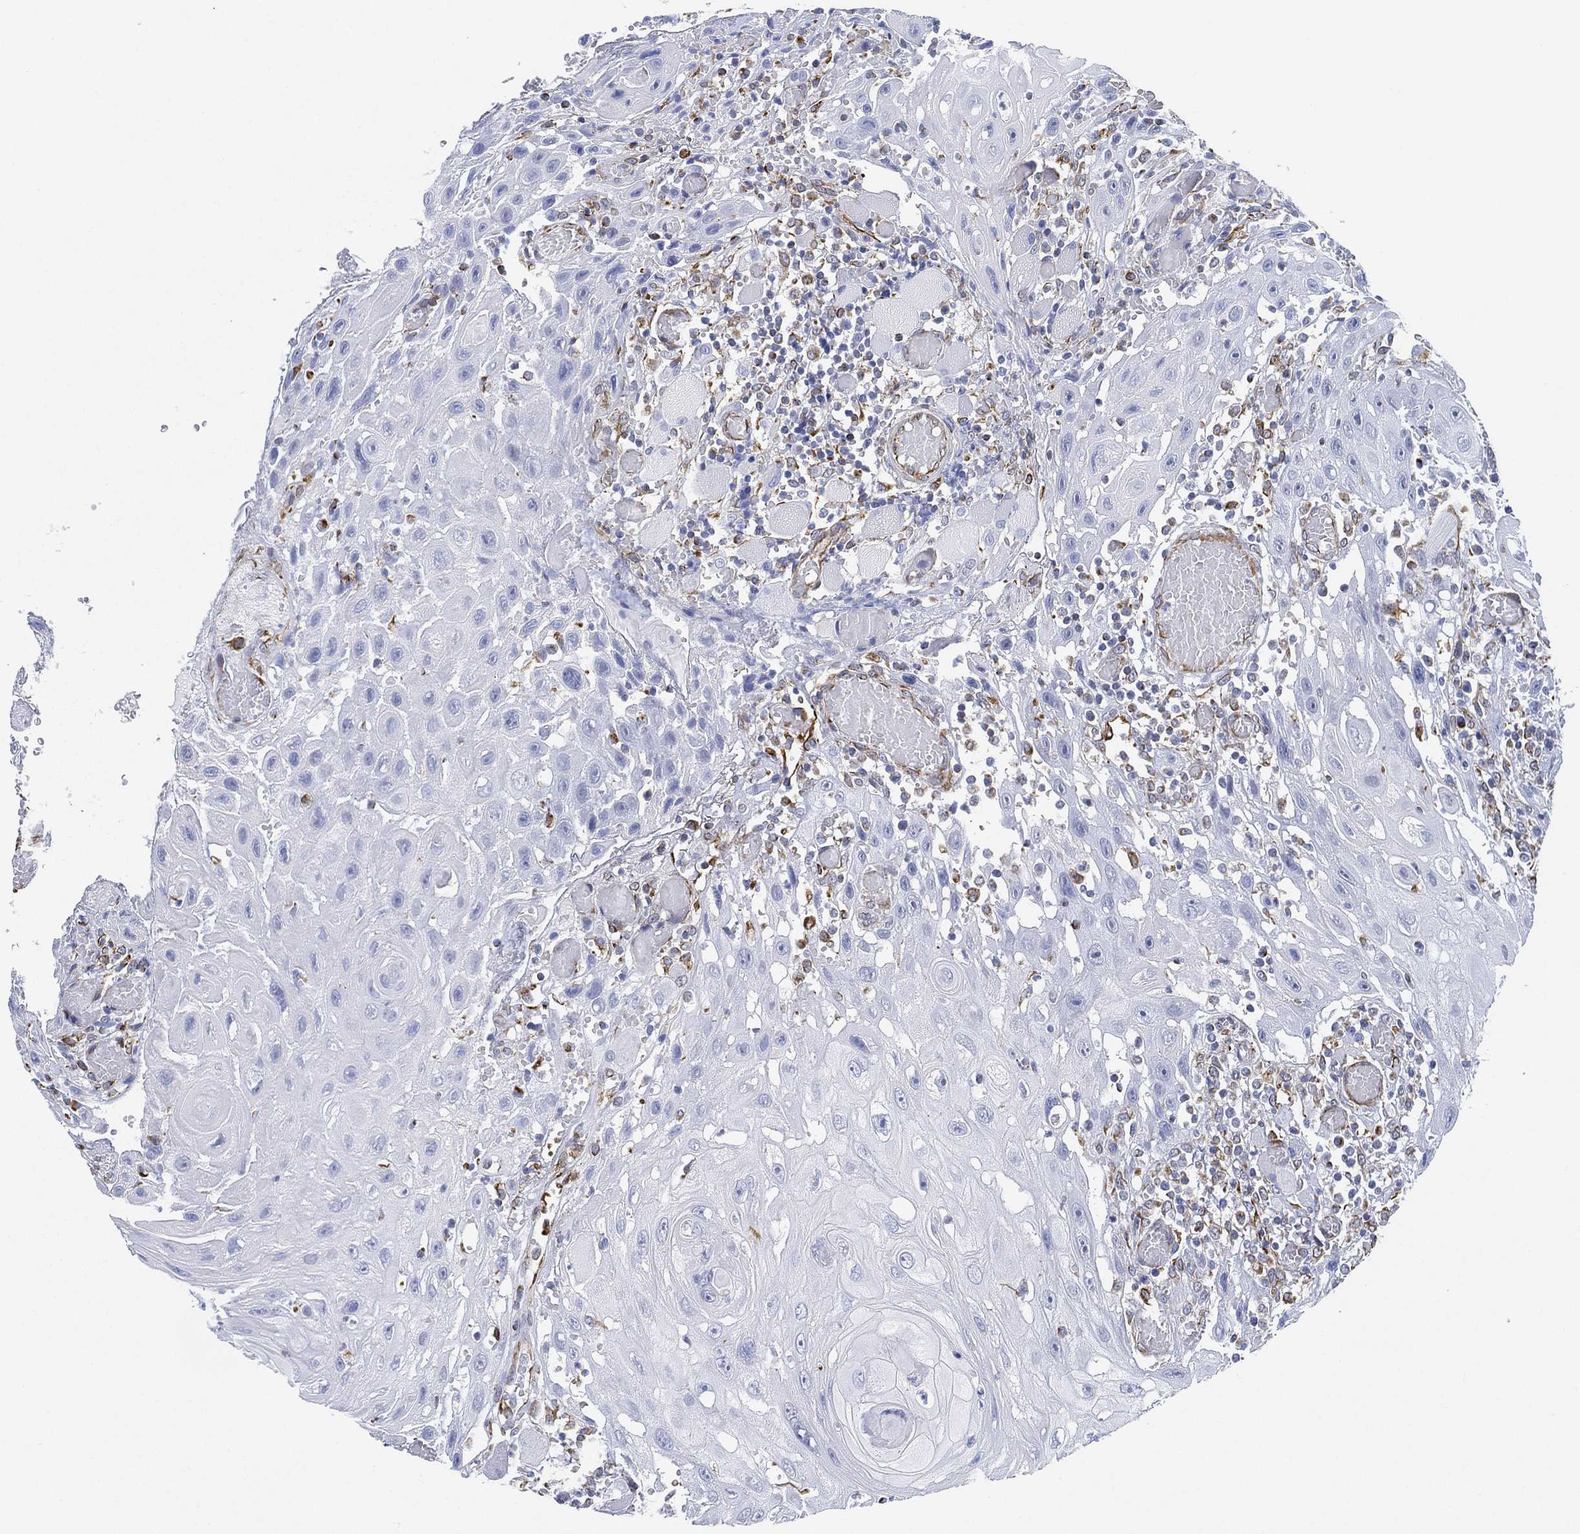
{"staining": {"intensity": "negative", "quantity": "none", "location": "none"}, "tissue": "head and neck cancer", "cell_type": "Tumor cells", "image_type": "cancer", "snomed": [{"axis": "morphology", "description": "Normal tissue, NOS"}, {"axis": "morphology", "description": "Squamous cell carcinoma, NOS"}, {"axis": "topography", "description": "Oral tissue"}, {"axis": "topography", "description": "Head-Neck"}], "caption": "This is an IHC photomicrograph of head and neck cancer (squamous cell carcinoma). There is no staining in tumor cells.", "gene": "PSKH2", "patient": {"sex": "male", "age": 71}}